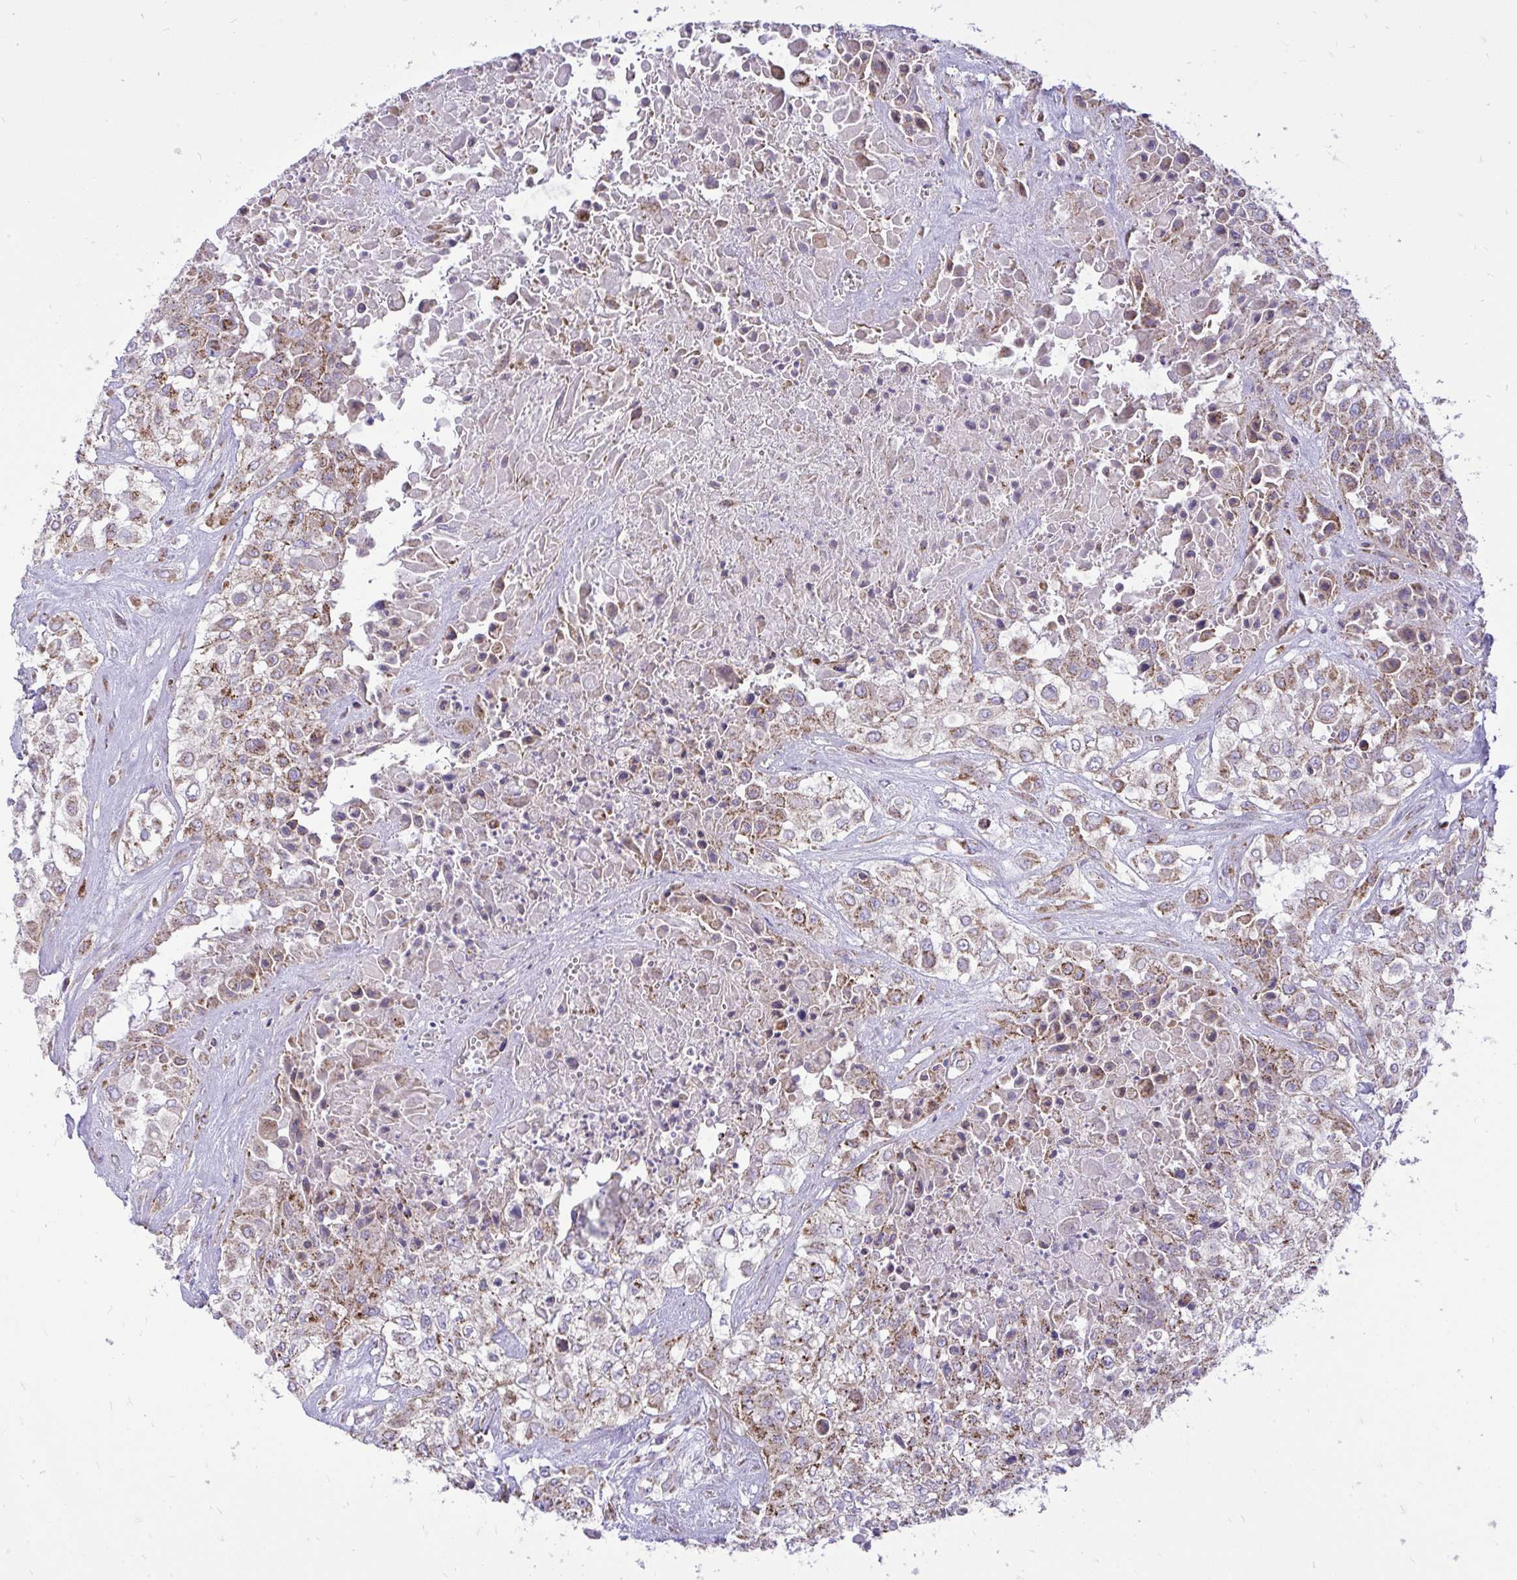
{"staining": {"intensity": "weak", "quantity": "25%-75%", "location": "cytoplasmic/membranous"}, "tissue": "urothelial cancer", "cell_type": "Tumor cells", "image_type": "cancer", "snomed": [{"axis": "morphology", "description": "Urothelial carcinoma, High grade"}, {"axis": "topography", "description": "Urinary bladder"}], "caption": "Protein expression analysis of urothelial cancer reveals weak cytoplasmic/membranous staining in about 25%-75% of tumor cells.", "gene": "SPTBN2", "patient": {"sex": "male", "age": 67}}